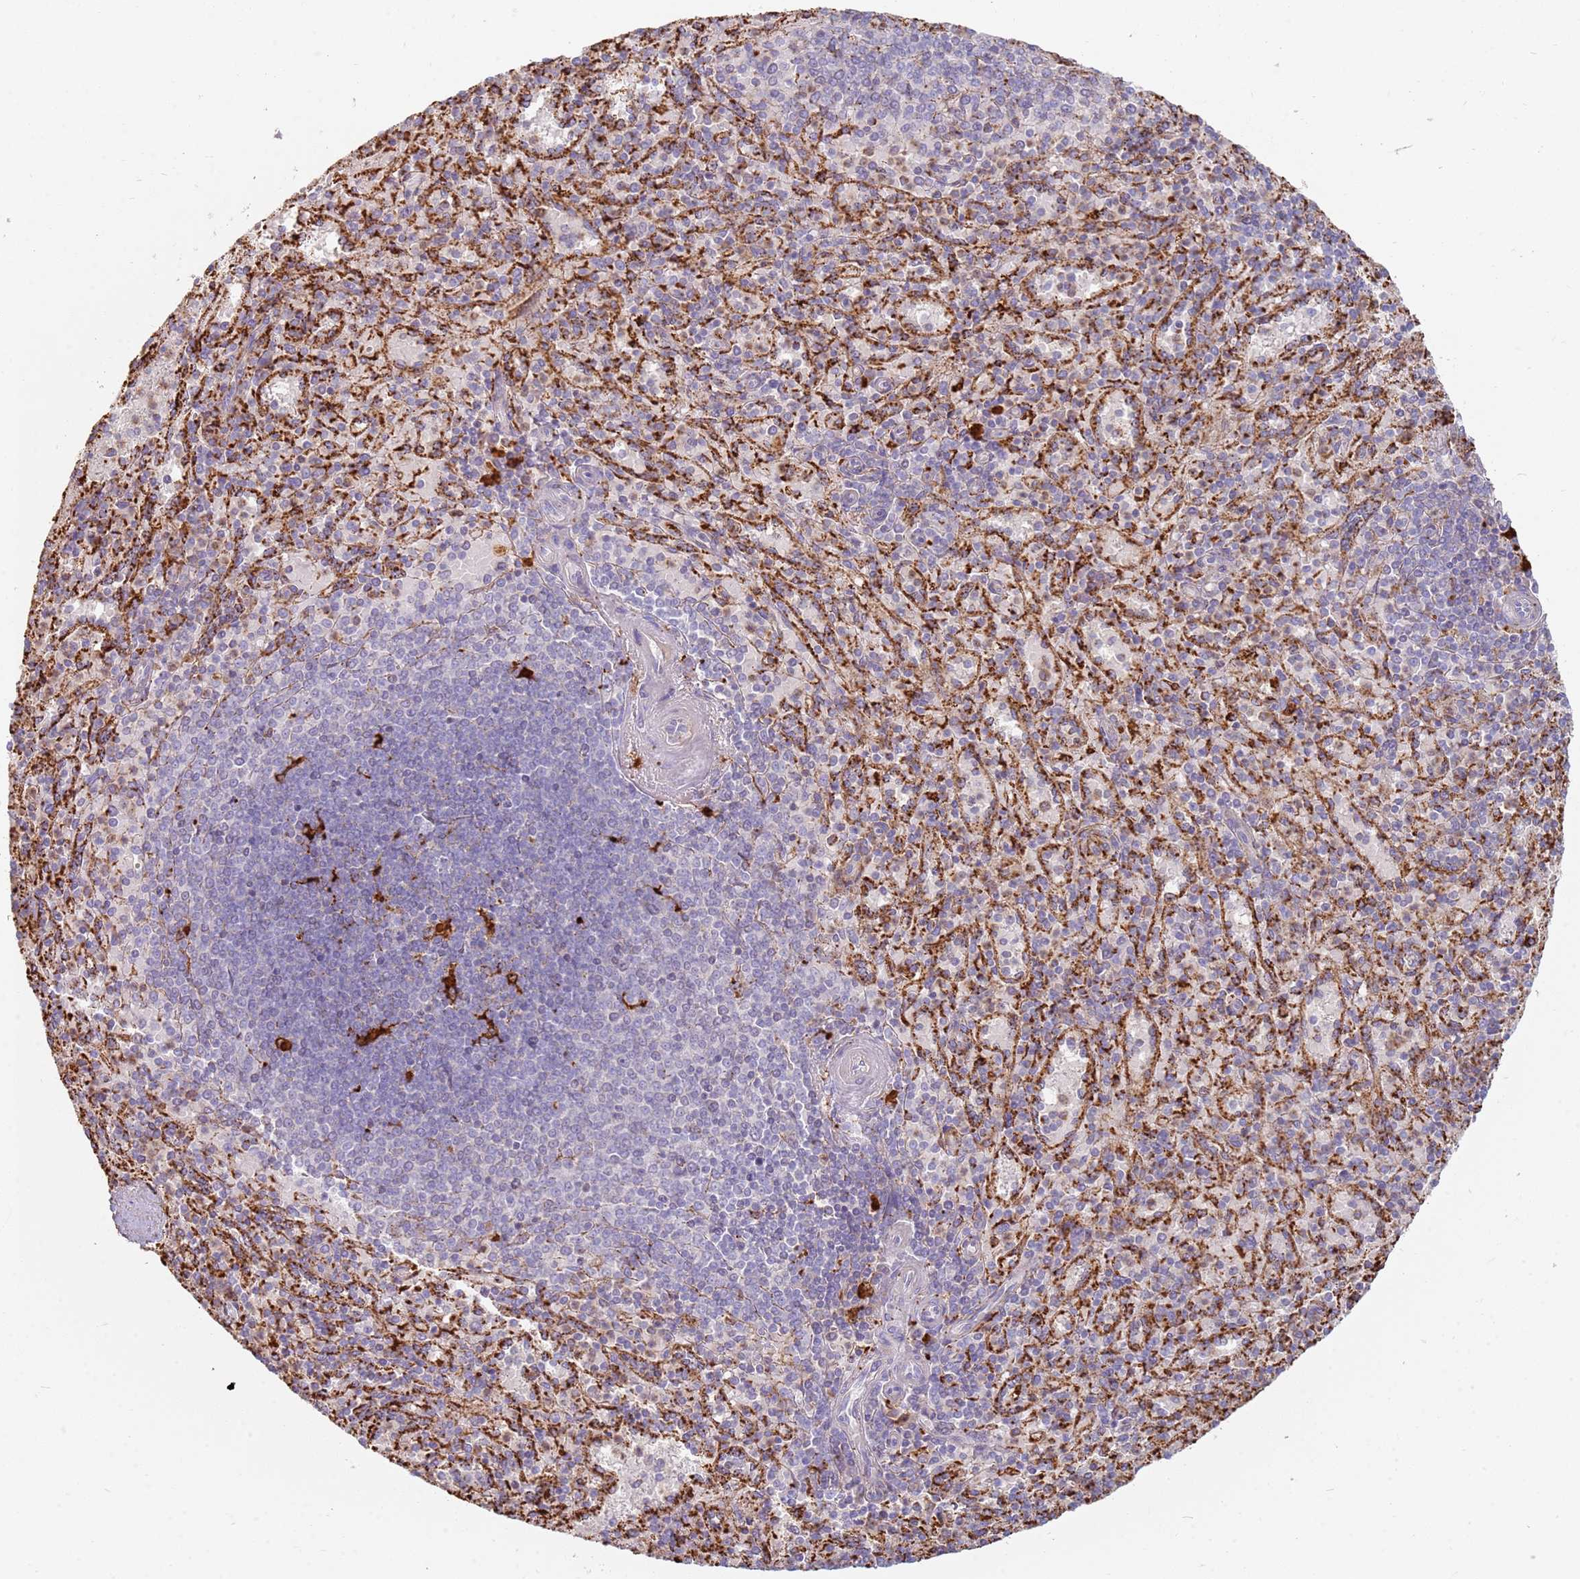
{"staining": {"intensity": "moderate", "quantity": "<25%", "location": "cytoplasmic/membranous"}, "tissue": "spleen", "cell_type": "Cells in red pulp", "image_type": "normal", "snomed": [{"axis": "morphology", "description": "Normal tissue, NOS"}, {"axis": "topography", "description": "Spleen"}], "caption": "A brown stain shows moderate cytoplasmic/membranous staining of a protein in cells in red pulp of normal spleen. (Brightfield microscopy of DAB IHC at high magnification).", "gene": "TMEM229B", "patient": {"sex": "male", "age": 82}}